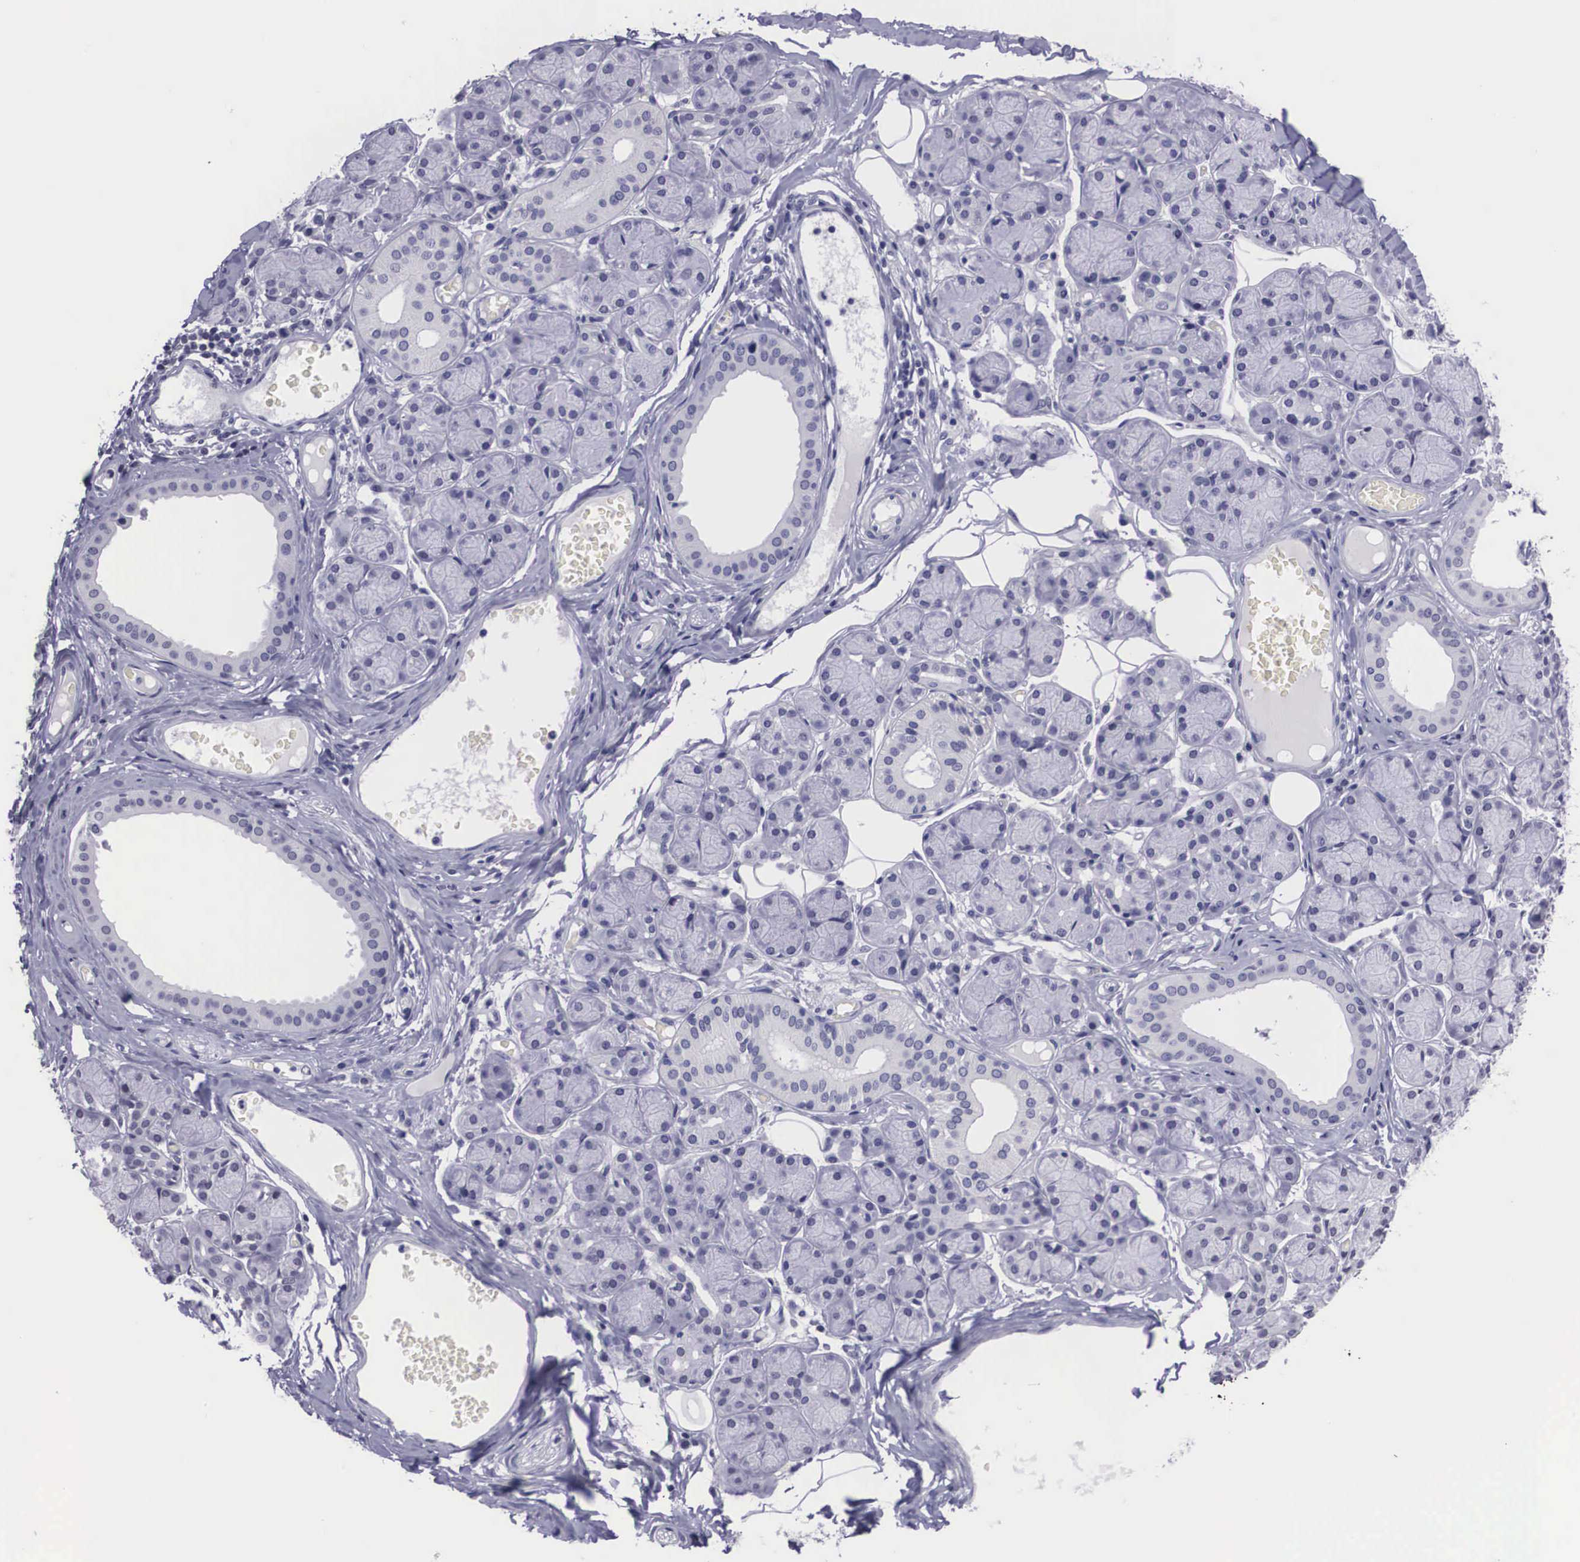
{"staining": {"intensity": "negative", "quantity": "none", "location": "none"}, "tissue": "salivary gland", "cell_type": "Glandular cells", "image_type": "normal", "snomed": [{"axis": "morphology", "description": "Normal tissue, NOS"}, {"axis": "topography", "description": "Salivary gland"}], "caption": "A high-resolution photomicrograph shows immunohistochemistry staining of benign salivary gland, which shows no significant expression in glandular cells.", "gene": "C22orf31", "patient": {"sex": "male", "age": 54}}